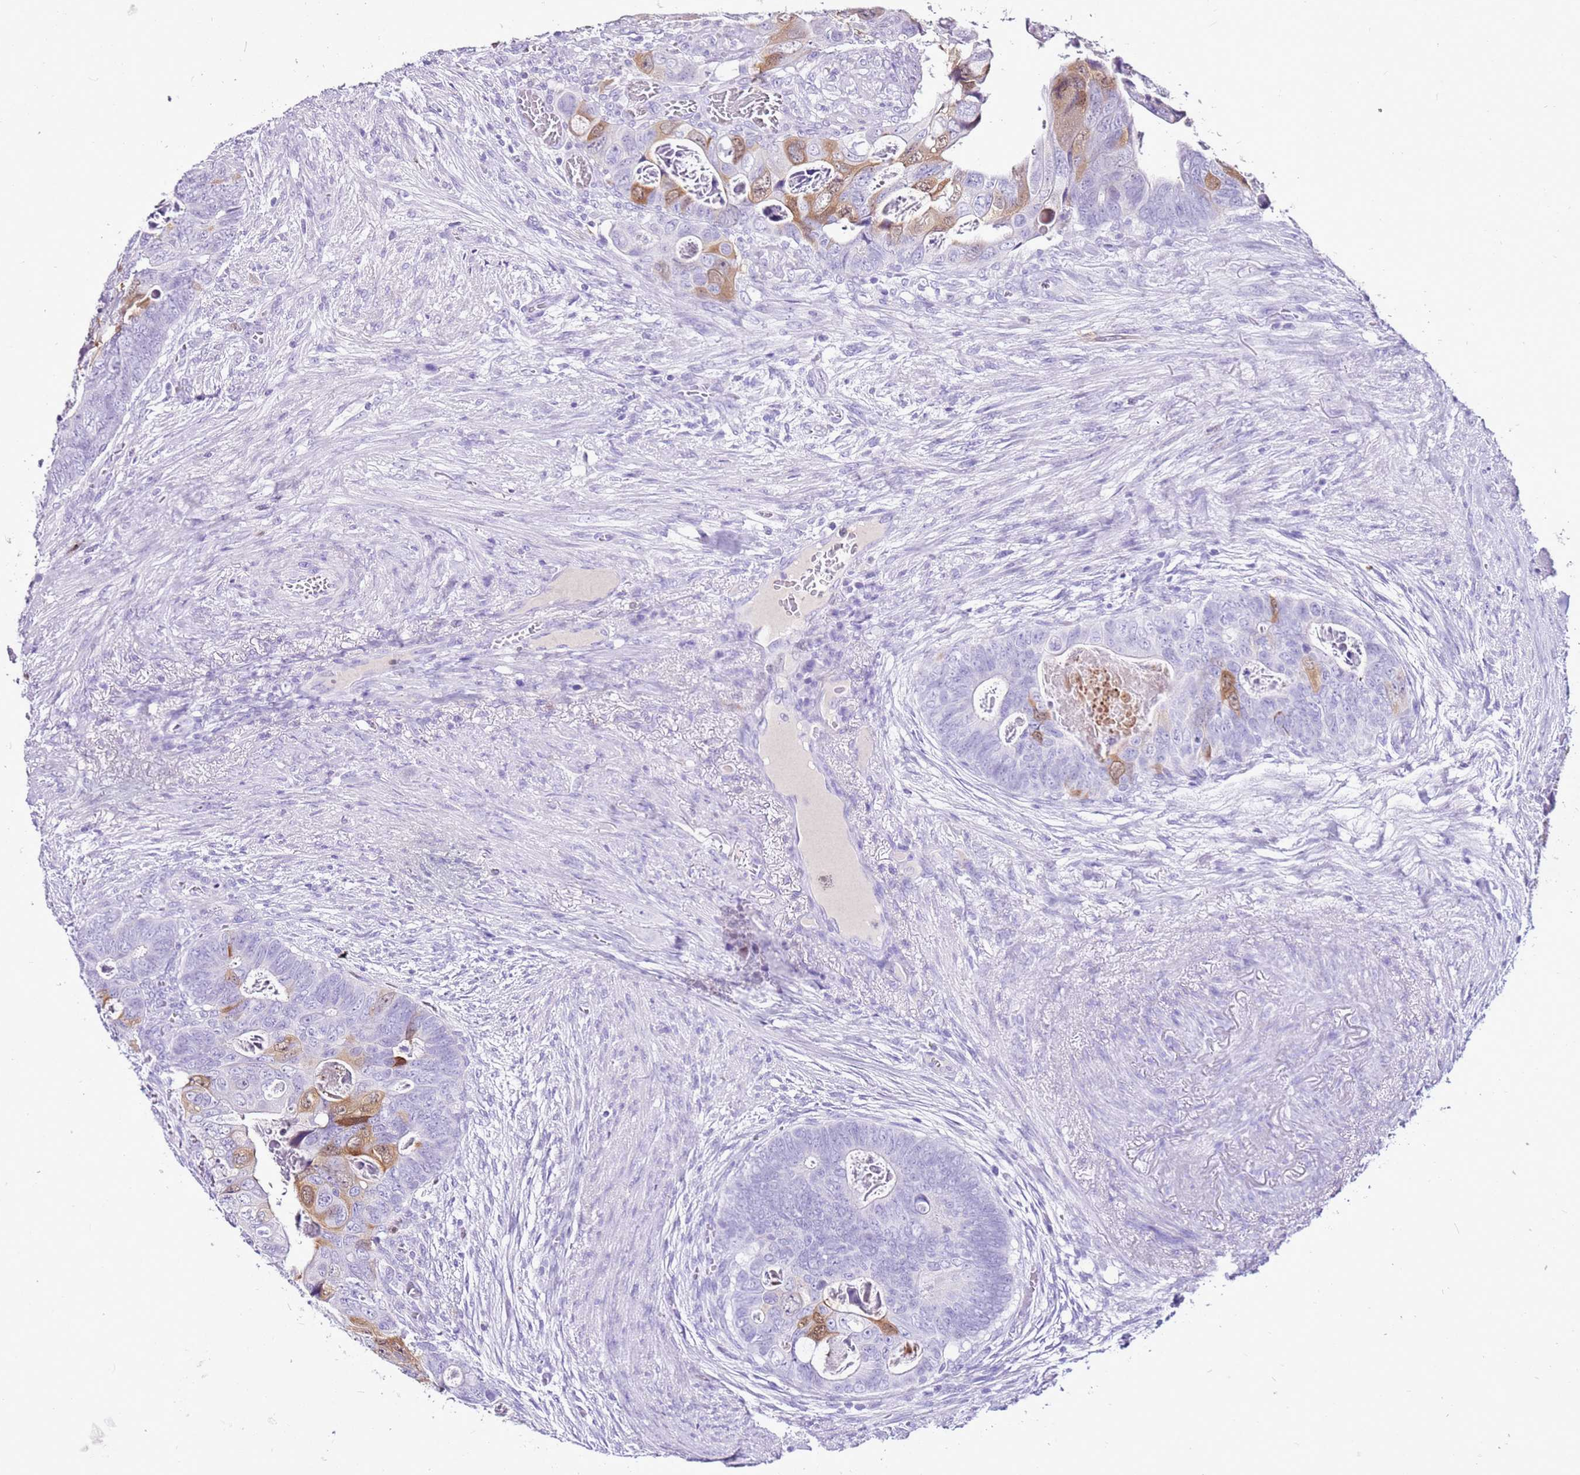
{"staining": {"intensity": "moderate", "quantity": "<25%", "location": "cytoplasmic/membranous,nuclear"}, "tissue": "colorectal cancer", "cell_type": "Tumor cells", "image_type": "cancer", "snomed": [{"axis": "morphology", "description": "Adenocarcinoma, NOS"}, {"axis": "topography", "description": "Rectum"}], "caption": "A photomicrograph of colorectal adenocarcinoma stained for a protein reveals moderate cytoplasmic/membranous and nuclear brown staining in tumor cells.", "gene": "SPC25", "patient": {"sex": "female", "age": 78}}